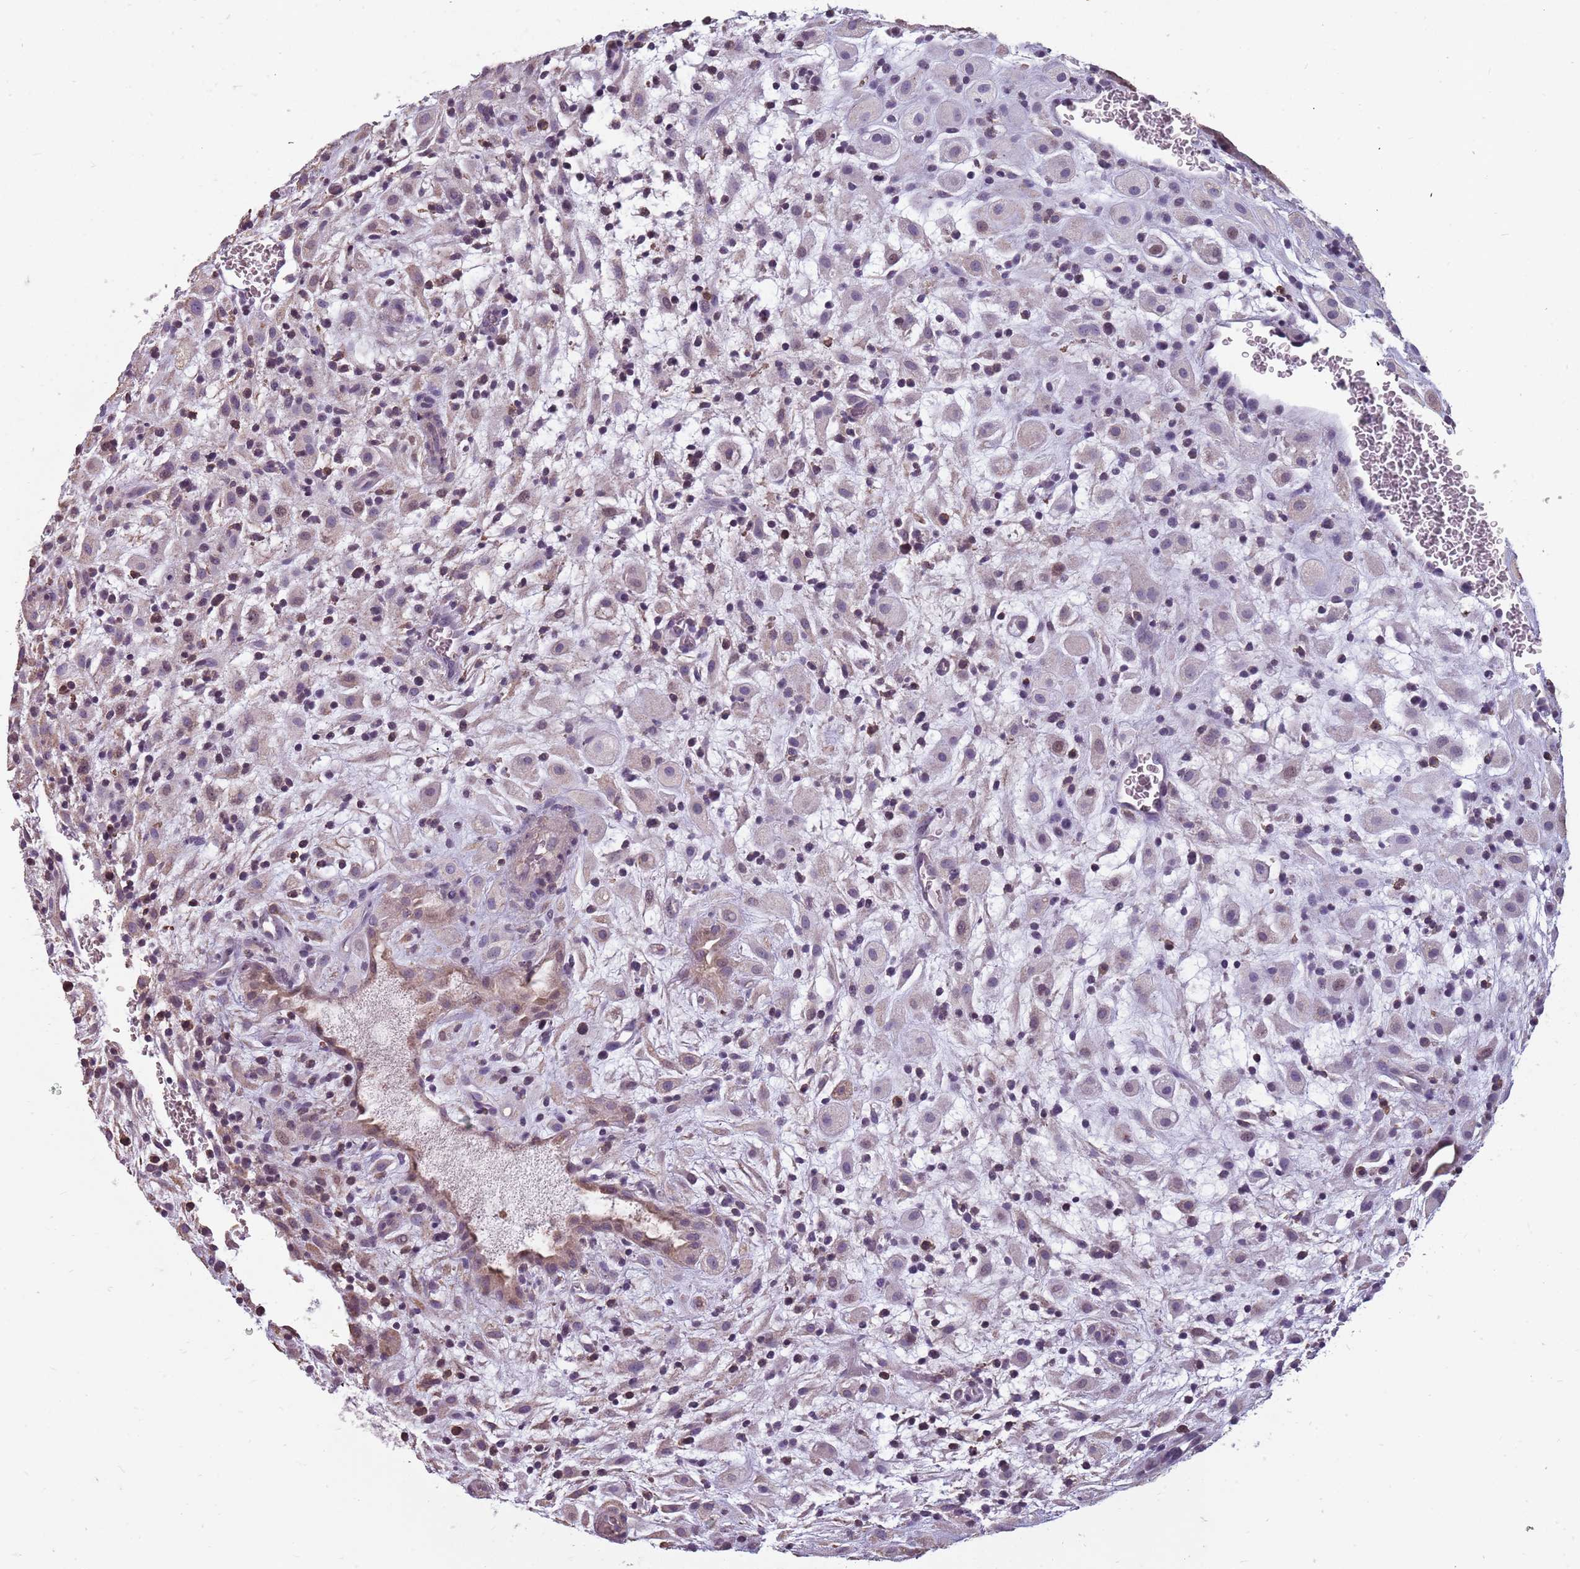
{"staining": {"intensity": "moderate", "quantity": ">75%", "location": "cytoplasmic/membranous"}, "tissue": "placenta", "cell_type": "Decidual cells", "image_type": "normal", "snomed": [{"axis": "morphology", "description": "Normal tissue, NOS"}, {"axis": "topography", "description": "Placenta"}], "caption": "This histopathology image demonstrates immunohistochemistry (IHC) staining of benign human placenta, with medium moderate cytoplasmic/membranous expression in about >75% of decidual cells.", "gene": "NEK6", "patient": {"sex": "female", "age": 35}}